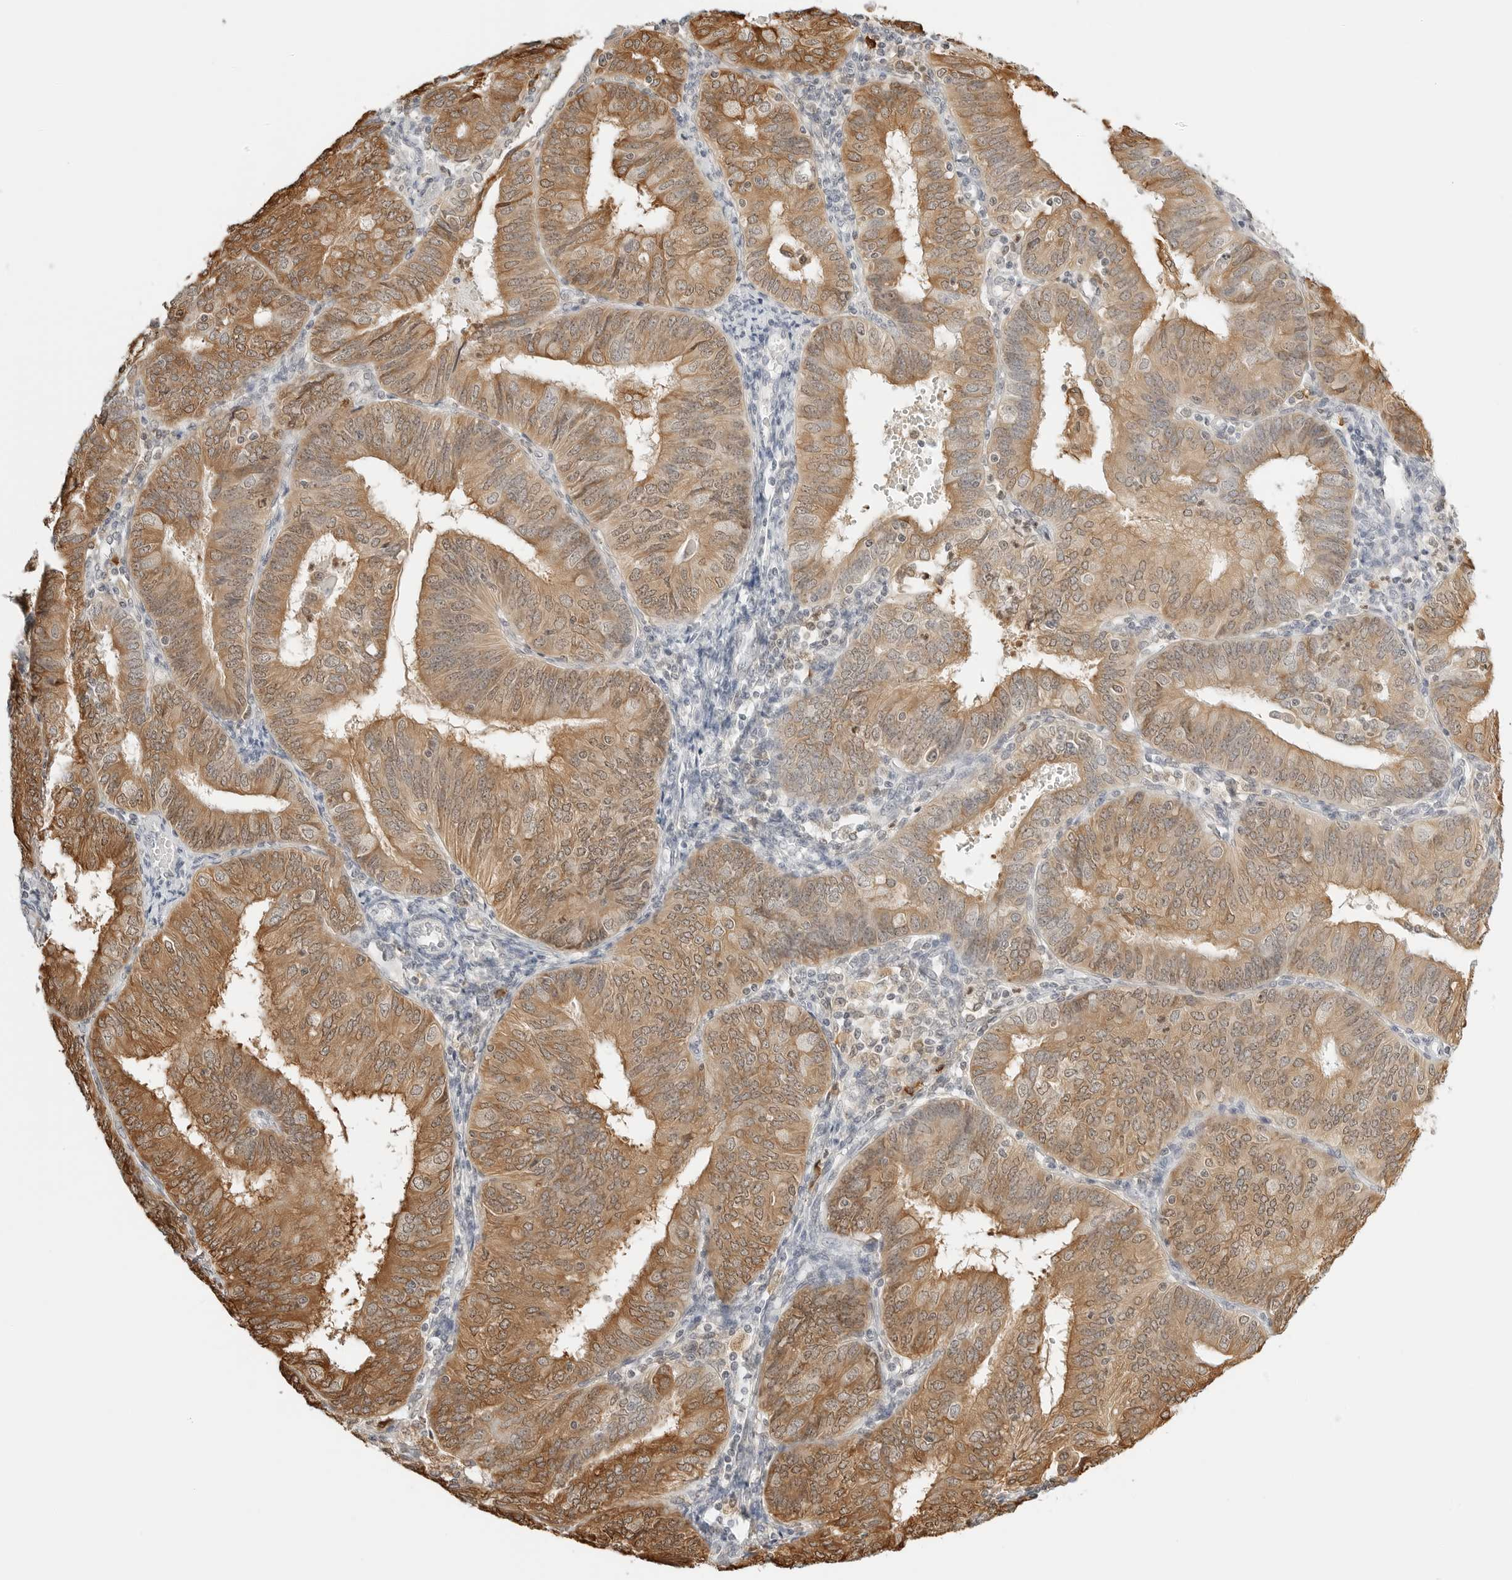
{"staining": {"intensity": "moderate", "quantity": ">75%", "location": "cytoplasmic/membranous"}, "tissue": "endometrial cancer", "cell_type": "Tumor cells", "image_type": "cancer", "snomed": [{"axis": "morphology", "description": "Adenocarcinoma, NOS"}, {"axis": "topography", "description": "Endometrium"}], "caption": "A high-resolution image shows IHC staining of endometrial cancer, which demonstrates moderate cytoplasmic/membranous staining in about >75% of tumor cells.", "gene": "THEM4", "patient": {"sex": "female", "age": 58}}